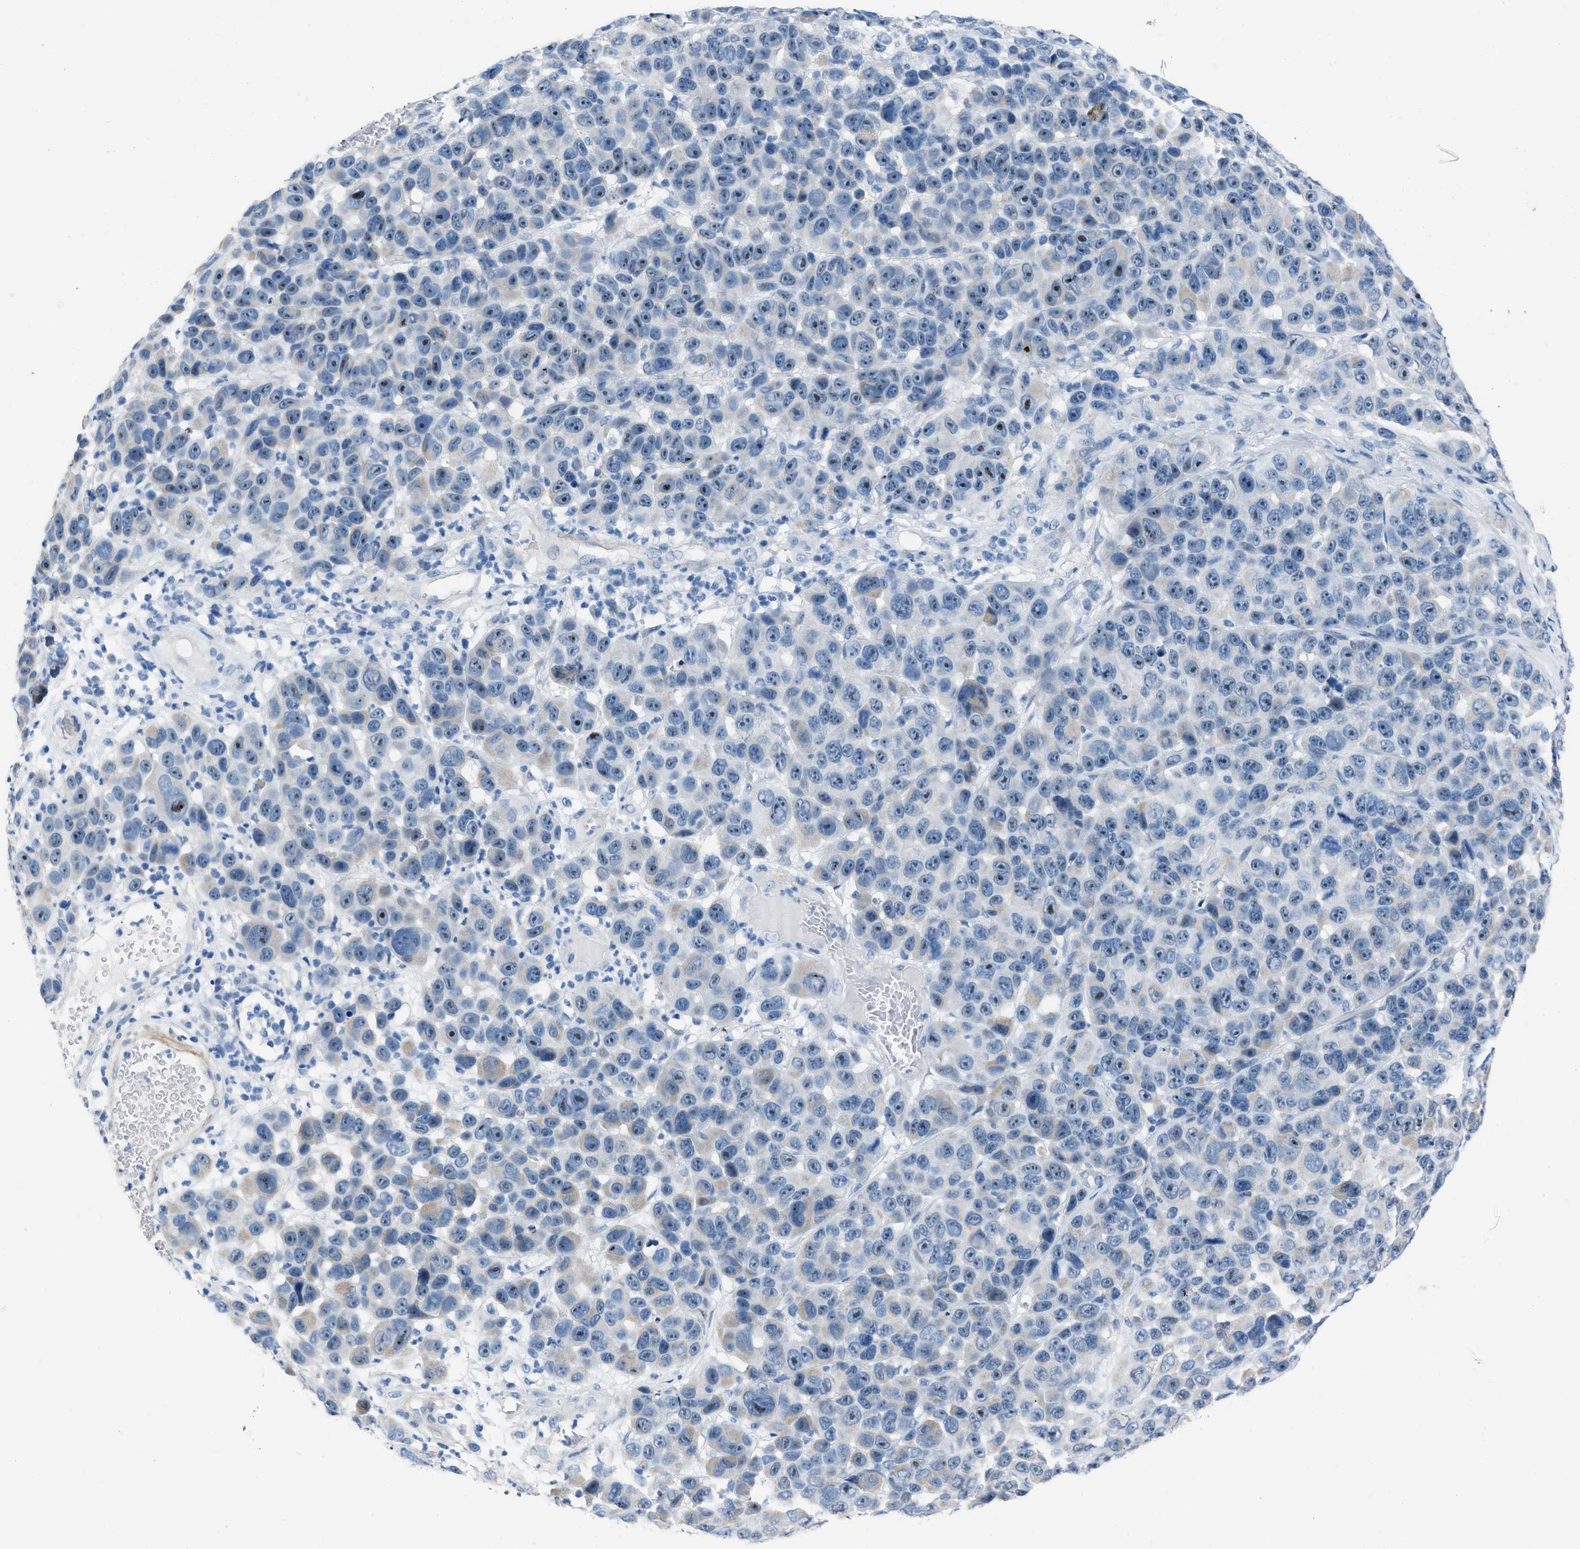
{"staining": {"intensity": "moderate", "quantity": "25%-75%", "location": "nuclear"}, "tissue": "melanoma", "cell_type": "Tumor cells", "image_type": "cancer", "snomed": [{"axis": "morphology", "description": "Malignant melanoma, NOS"}, {"axis": "topography", "description": "Skin"}], "caption": "Immunohistochemistry (IHC) (DAB (3,3'-diaminobenzidine)) staining of malignant melanoma shows moderate nuclear protein staining in about 25%-75% of tumor cells.", "gene": "SPATC1L", "patient": {"sex": "male", "age": 53}}